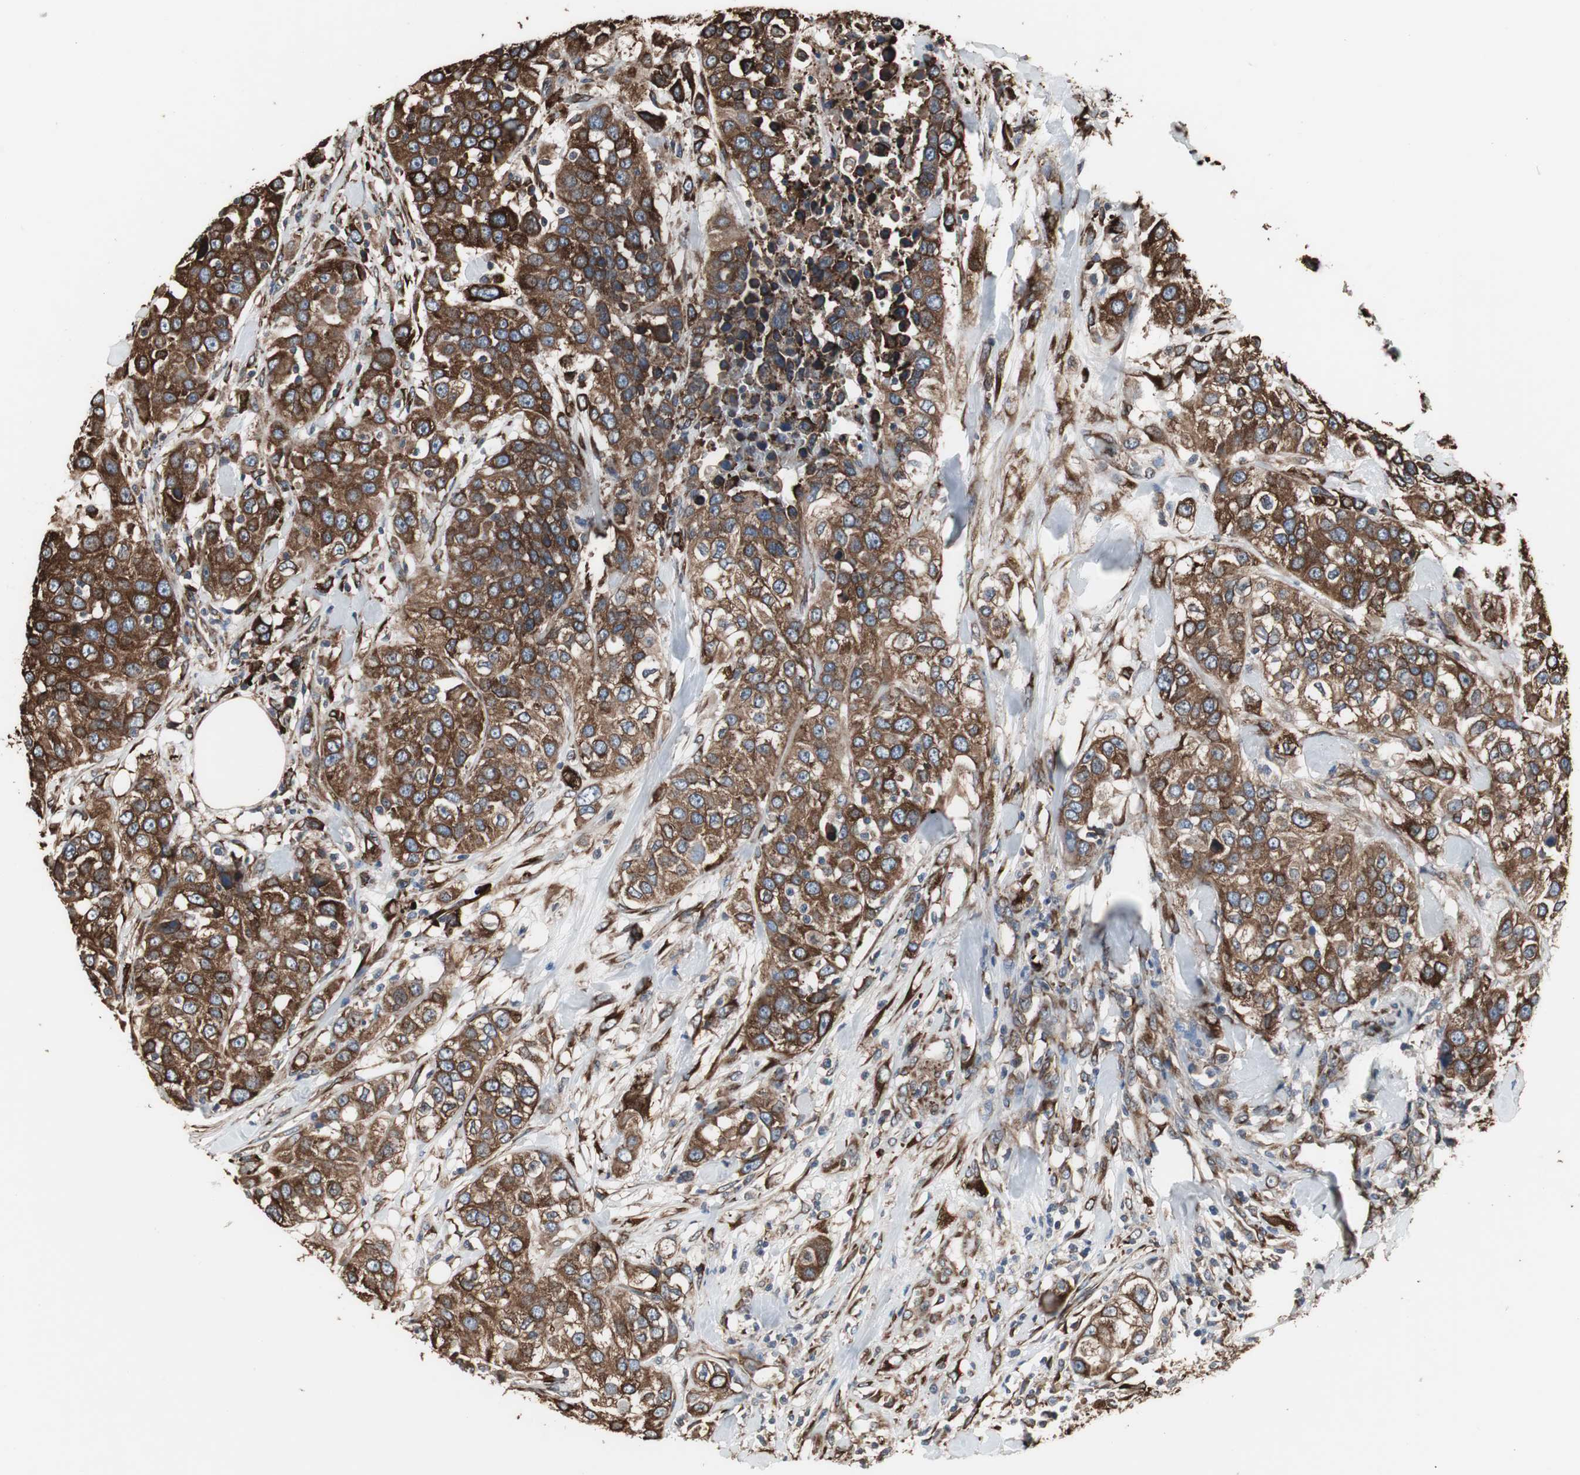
{"staining": {"intensity": "strong", "quantity": ">75%", "location": "cytoplasmic/membranous"}, "tissue": "urothelial cancer", "cell_type": "Tumor cells", "image_type": "cancer", "snomed": [{"axis": "morphology", "description": "Urothelial carcinoma, High grade"}, {"axis": "topography", "description": "Urinary bladder"}], "caption": "Immunohistochemical staining of urothelial carcinoma (high-grade) demonstrates high levels of strong cytoplasmic/membranous protein staining in about >75% of tumor cells.", "gene": "CALU", "patient": {"sex": "female", "age": 80}}